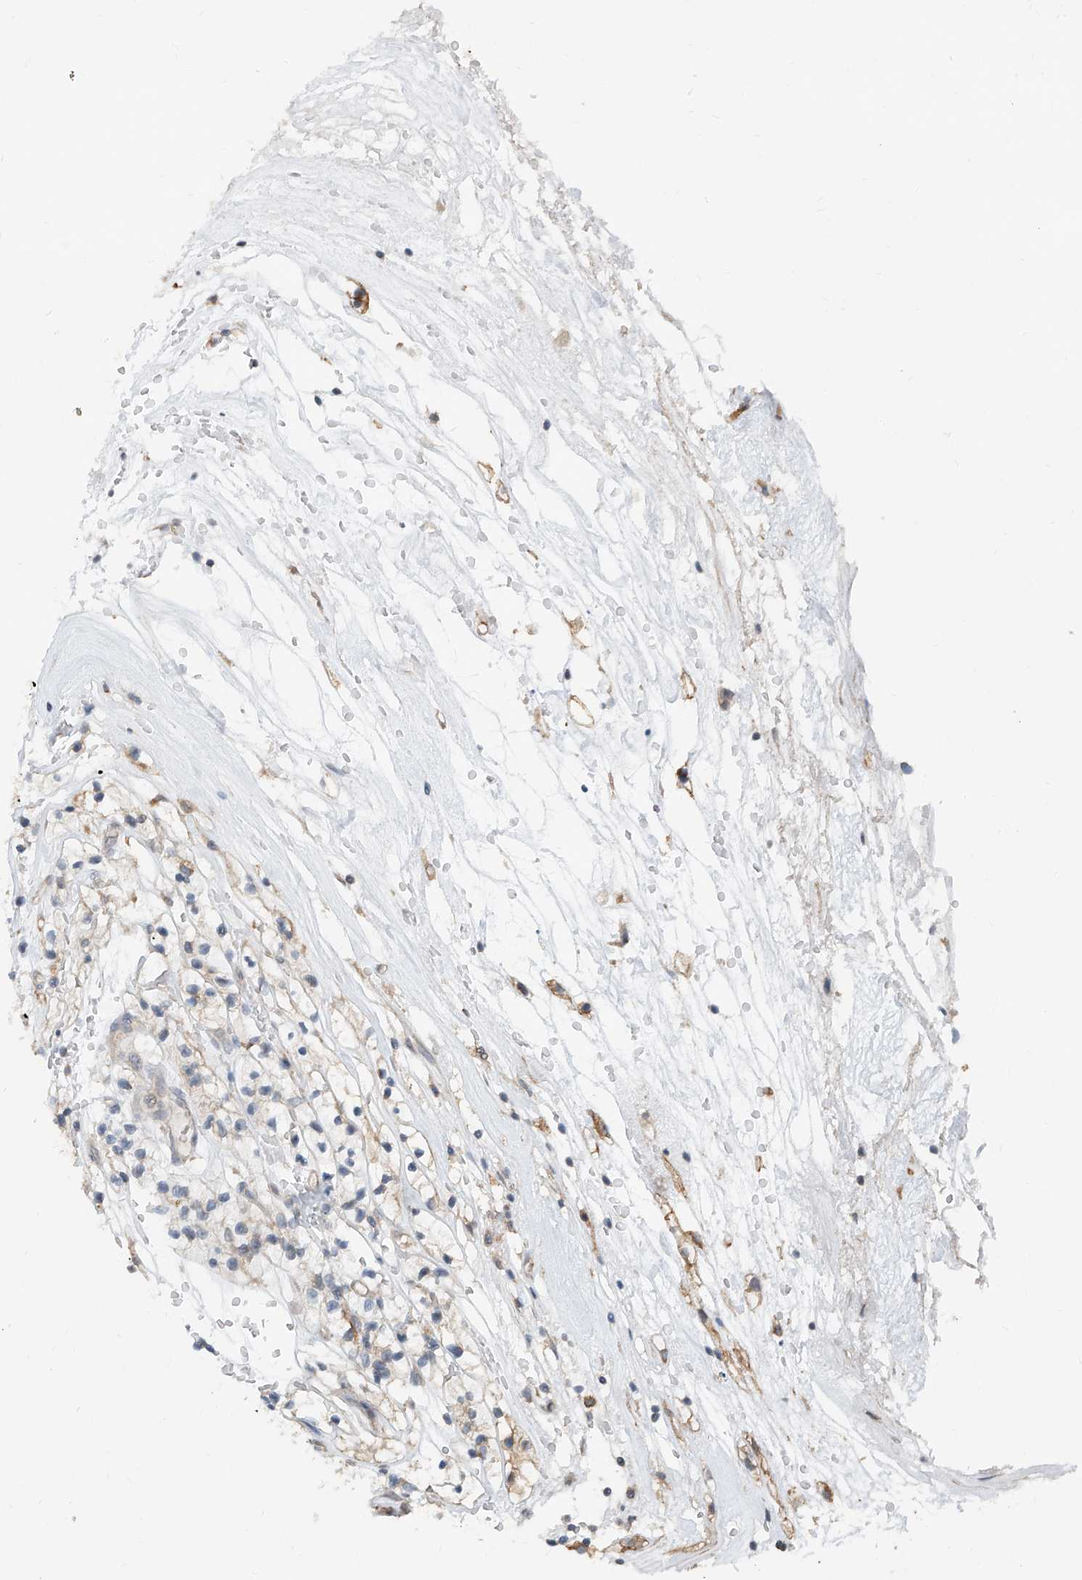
{"staining": {"intensity": "weak", "quantity": ">75%", "location": "cytoplasmic/membranous"}, "tissue": "renal cancer", "cell_type": "Tumor cells", "image_type": "cancer", "snomed": [{"axis": "morphology", "description": "Adenocarcinoma, NOS"}, {"axis": "topography", "description": "Kidney"}], "caption": "Immunohistochemistry (IHC) photomicrograph of neoplastic tissue: human renal cancer stained using IHC demonstrates low levels of weak protein expression localized specifically in the cytoplasmic/membranous of tumor cells, appearing as a cytoplasmic/membranous brown color.", "gene": "KCNK10", "patient": {"sex": "female", "age": 57}}